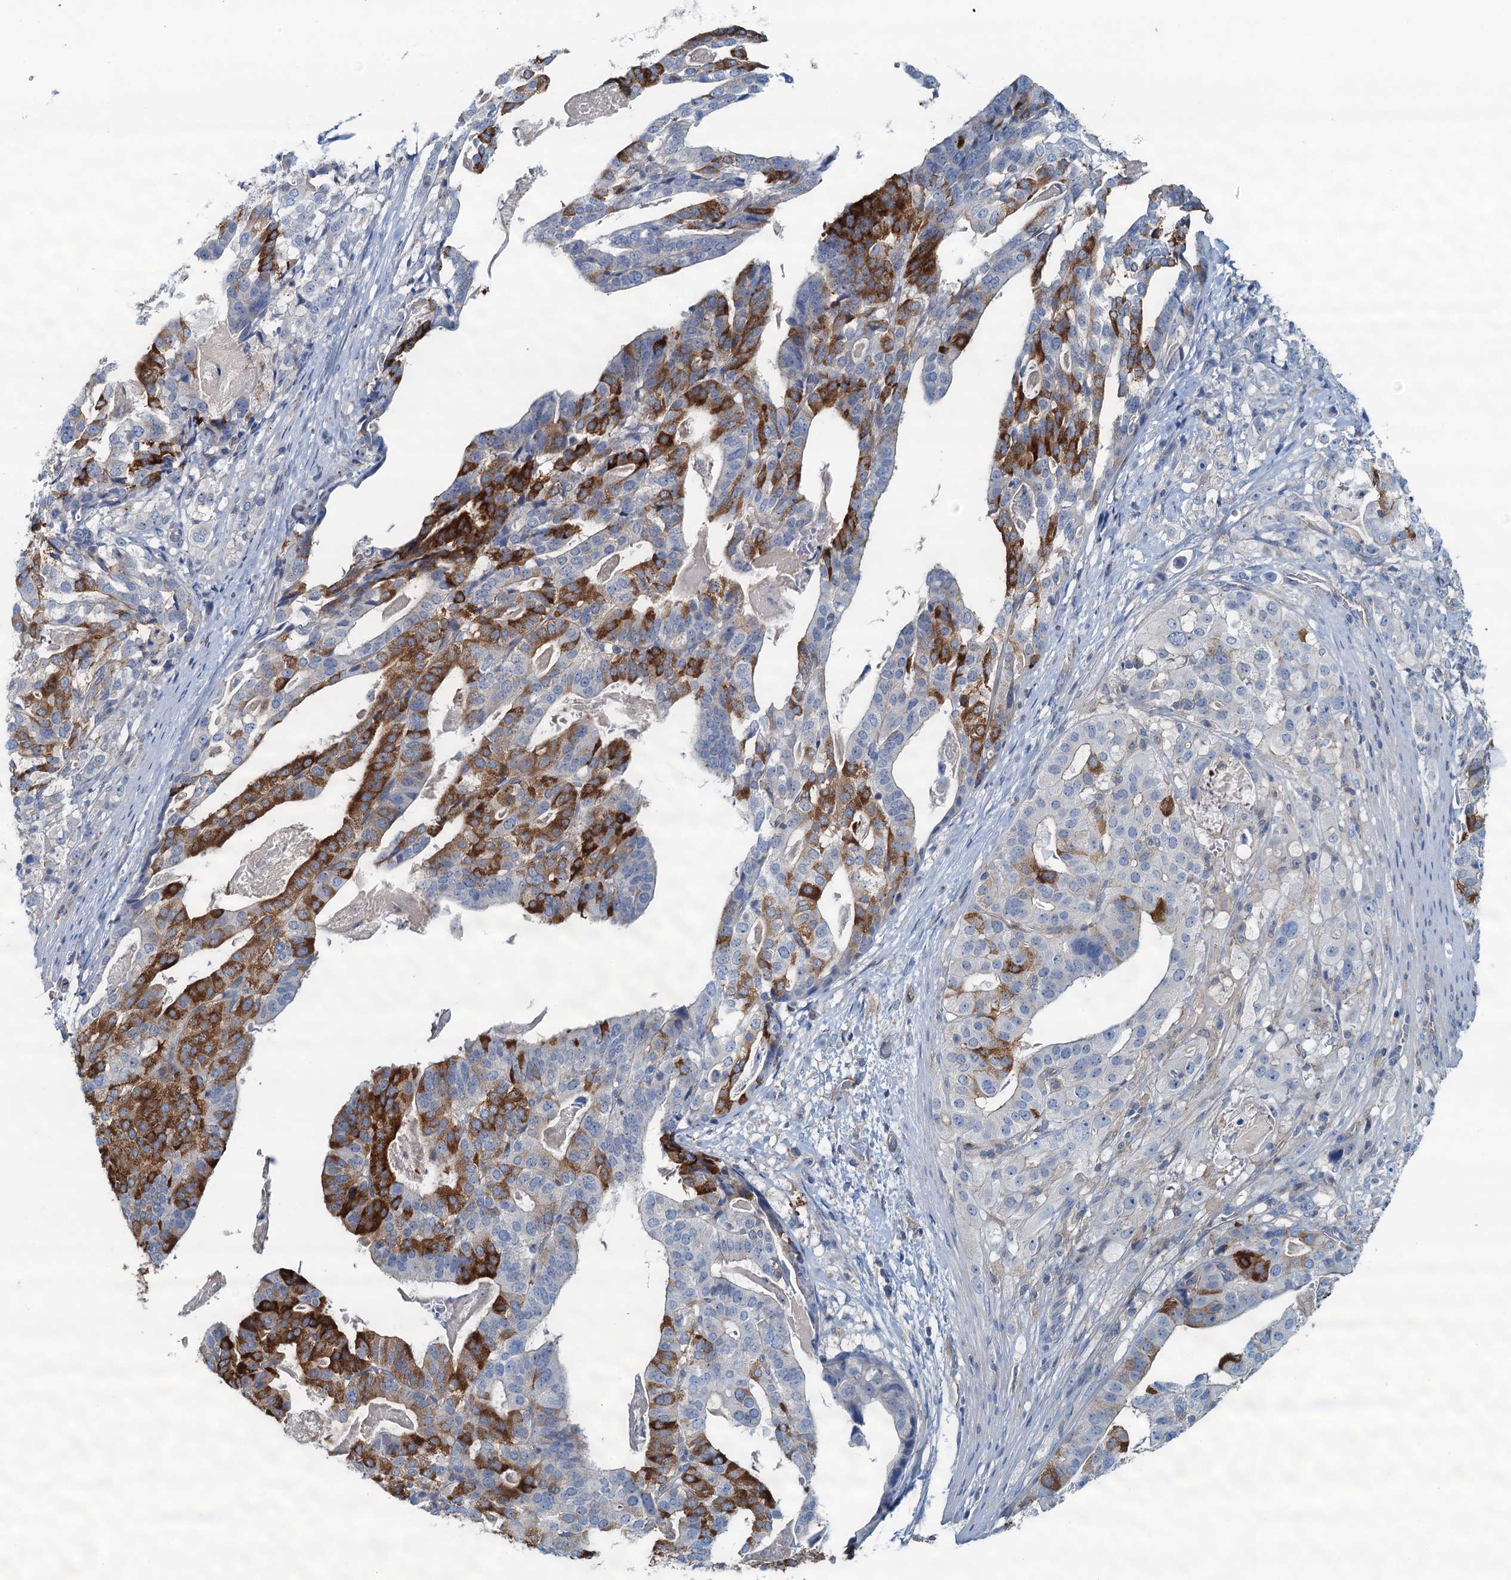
{"staining": {"intensity": "strong", "quantity": "<25%", "location": "cytoplasmic/membranous"}, "tissue": "stomach cancer", "cell_type": "Tumor cells", "image_type": "cancer", "snomed": [{"axis": "morphology", "description": "Adenocarcinoma, NOS"}, {"axis": "topography", "description": "Stomach"}], "caption": "Approximately <25% of tumor cells in human adenocarcinoma (stomach) display strong cytoplasmic/membranous protein staining as visualized by brown immunohistochemical staining.", "gene": "THAP10", "patient": {"sex": "male", "age": 48}}